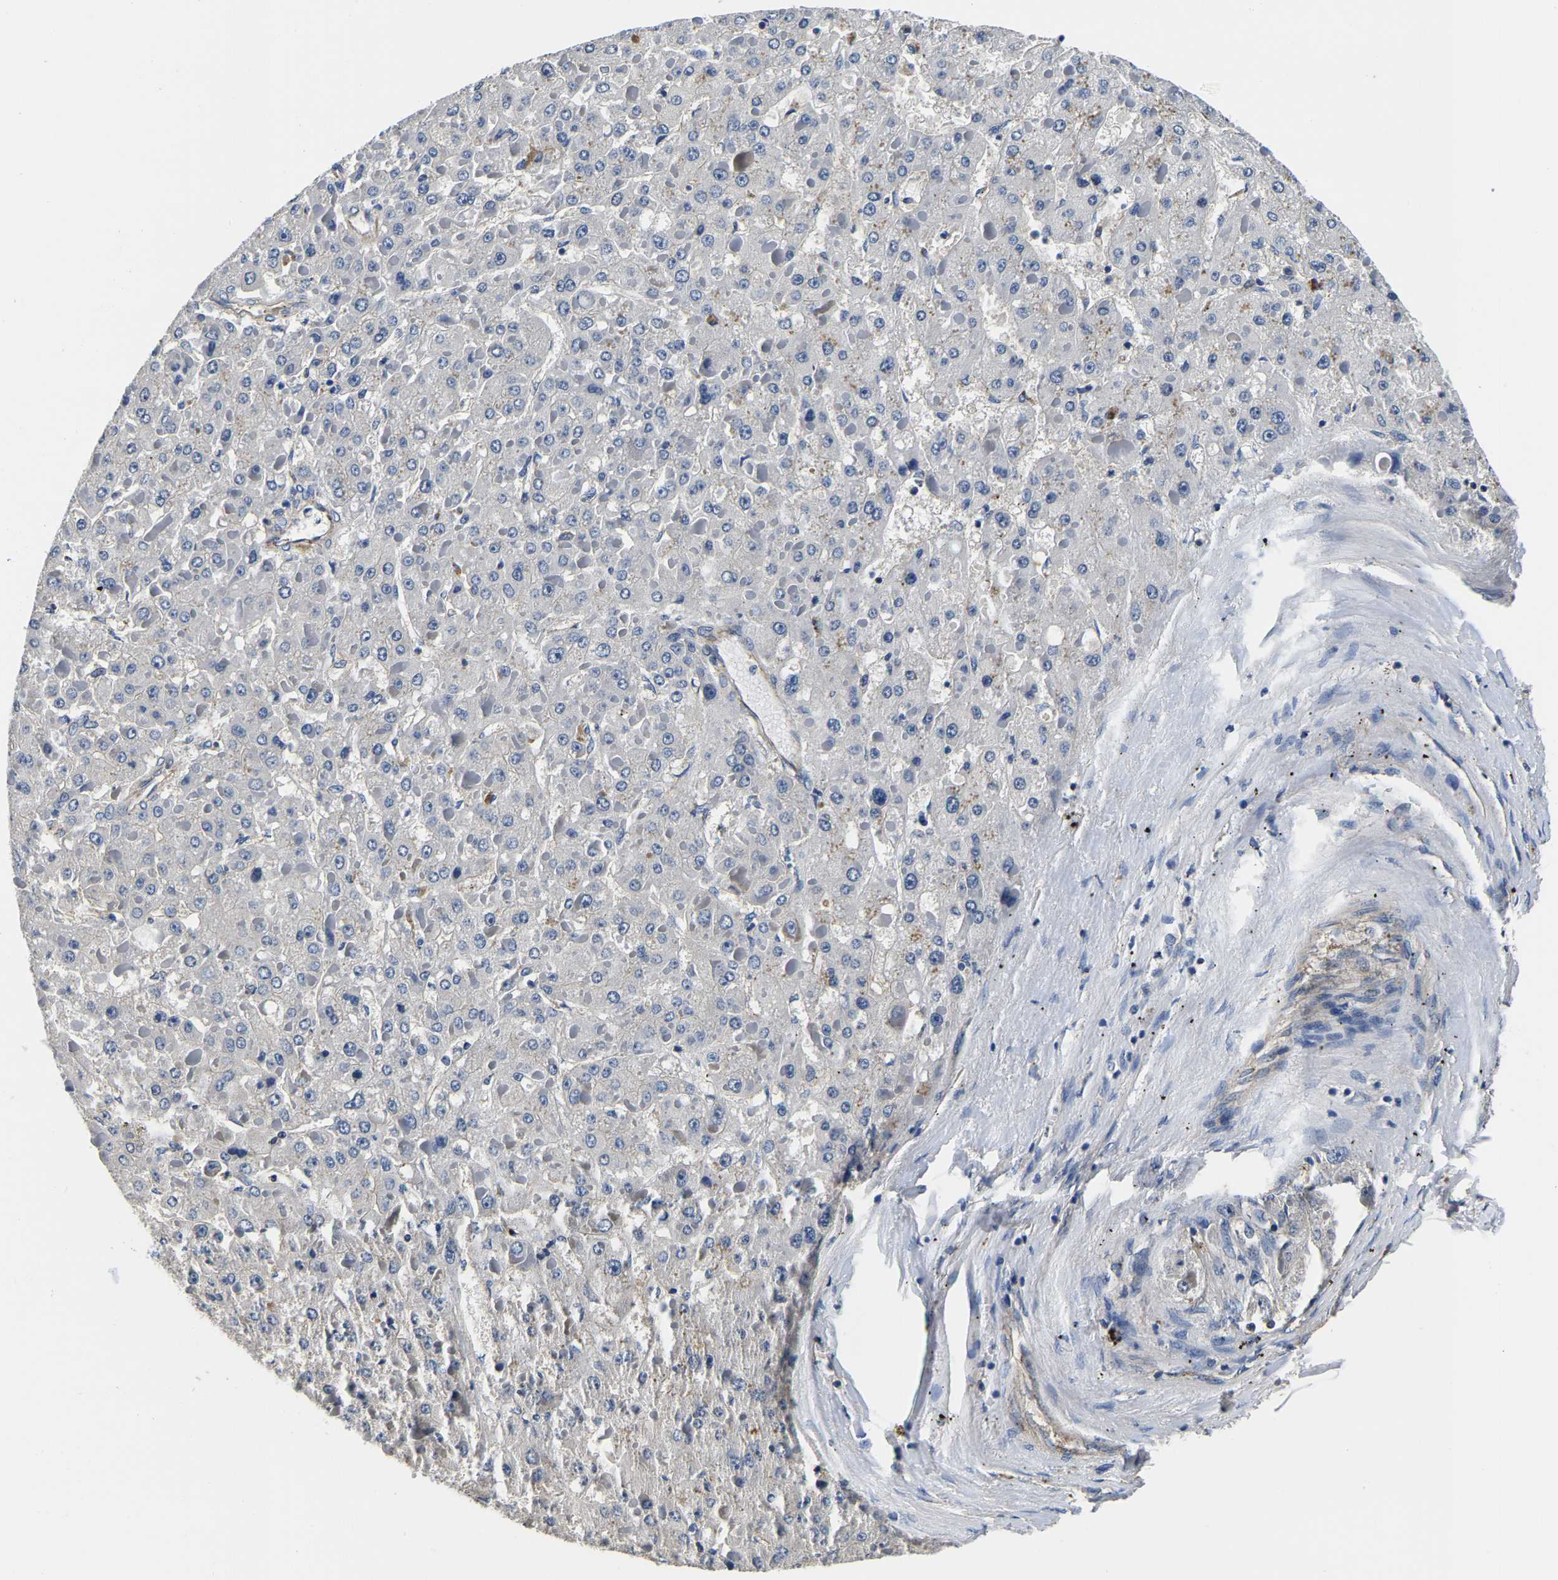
{"staining": {"intensity": "negative", "quantity": "none", "location": "none"}, "tissue": "liver cancer", "cell_type": "Tumor cells", "image_type": "cancer", "snomed": [{"axis": "morphology", "description": "Carcinoma, Hepatocellular, NOS"}, {"axis": "topography", "description": "Liver"}], "caption": "High magnification brightfield microscopy of liver cancer stained with DAB (3,3'-diaminobenzidine) (brown) and counterstained with hematoxylin (blue): tumor cells show no significant positivity.", "gene": "SH3GLB1", "patient": {"sex": "female", "age": 73}}